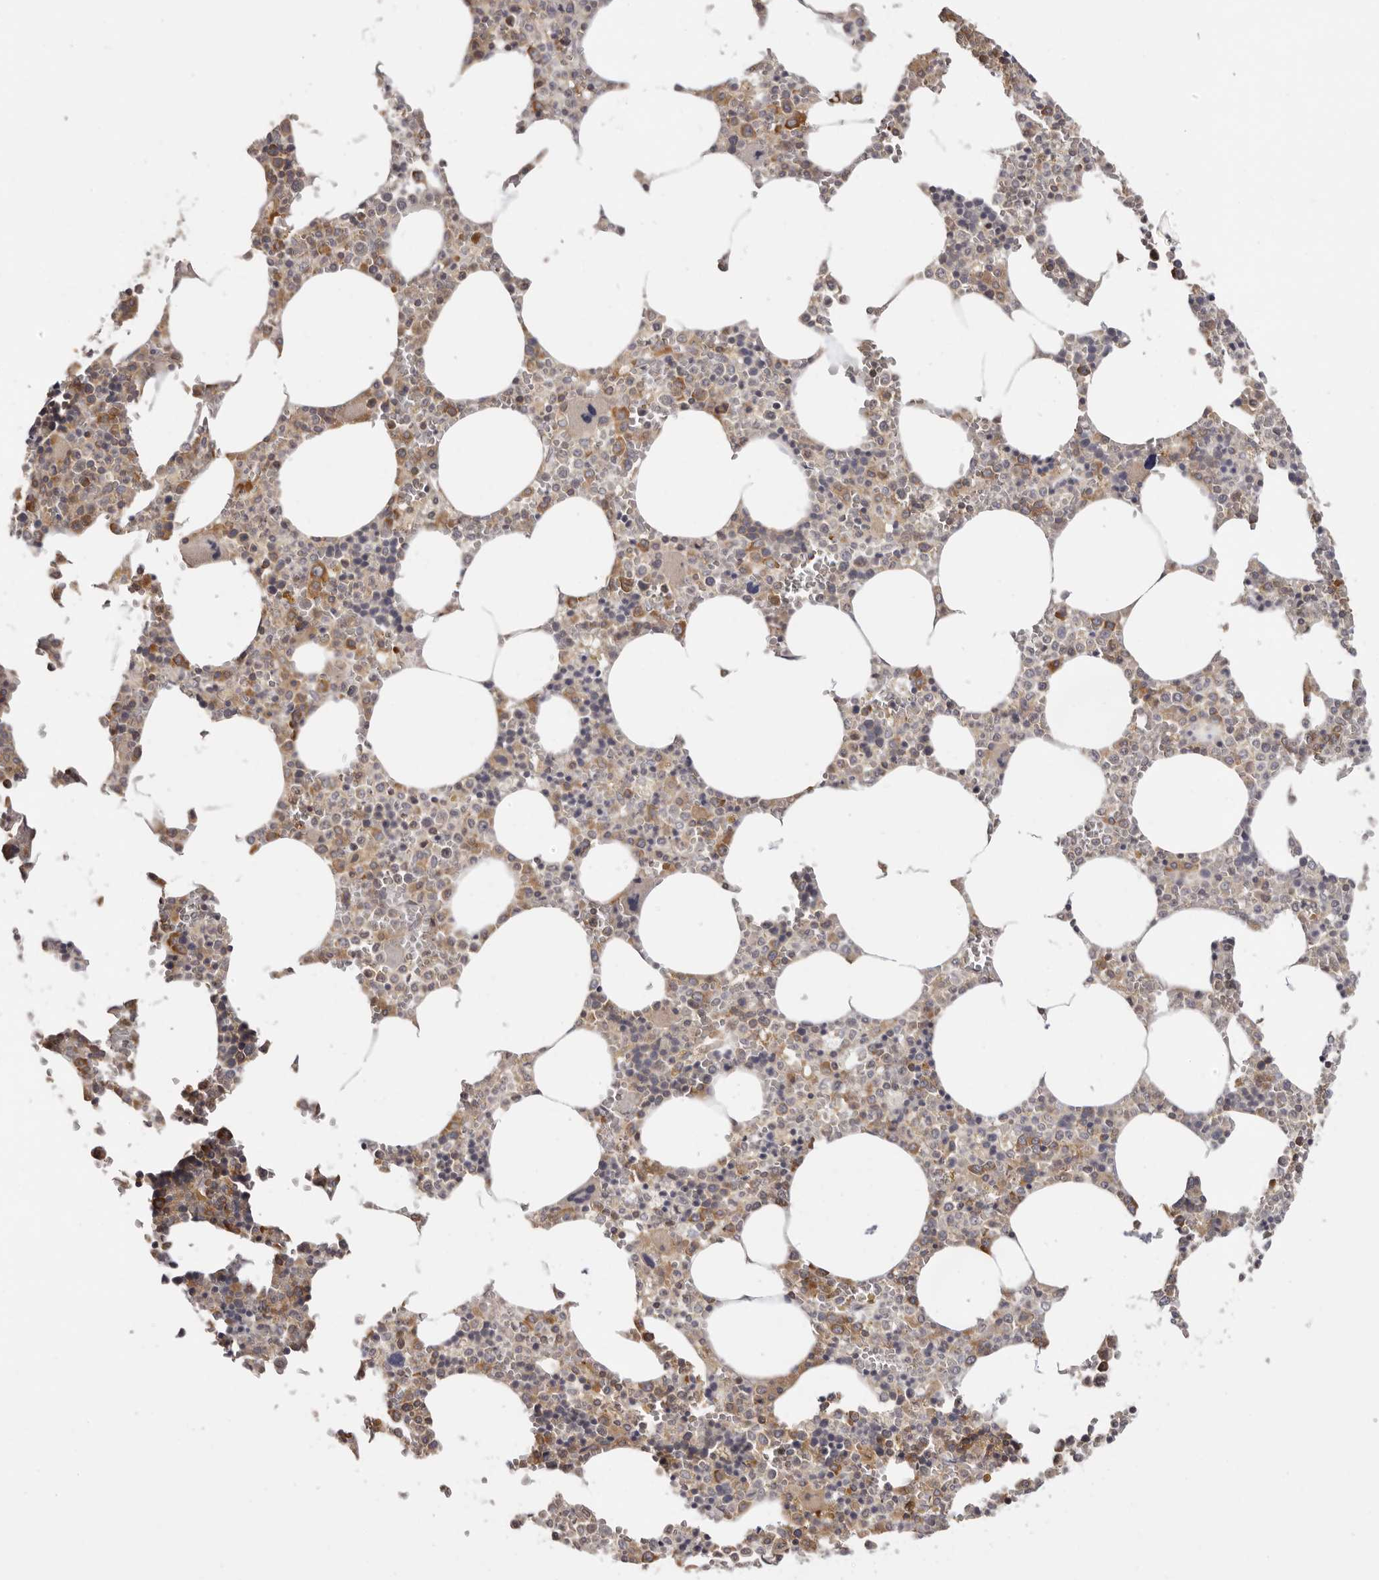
{"staining": {"intensity": "moderate", "quantity": "25%-75%", "location": "cytoplasmic/membranous"}, "tissue": "bone marrow", "cell_type": "Hematopoietic cells", "image_type": "normal", "snomed": [{"axis": "morphology", "description": "Normal tissue, NOS"}, {"axis": "topography", "description": "Bone marrow"}], "caption": "IHC of unremarkable human bone marrow reveals medium levels of moderate cytoplasmic/membranous staining in about 25%-75% of hematopoietic cells.", "gene": "EEF1E1", "patient": {"sex": "male", "age": 70}}